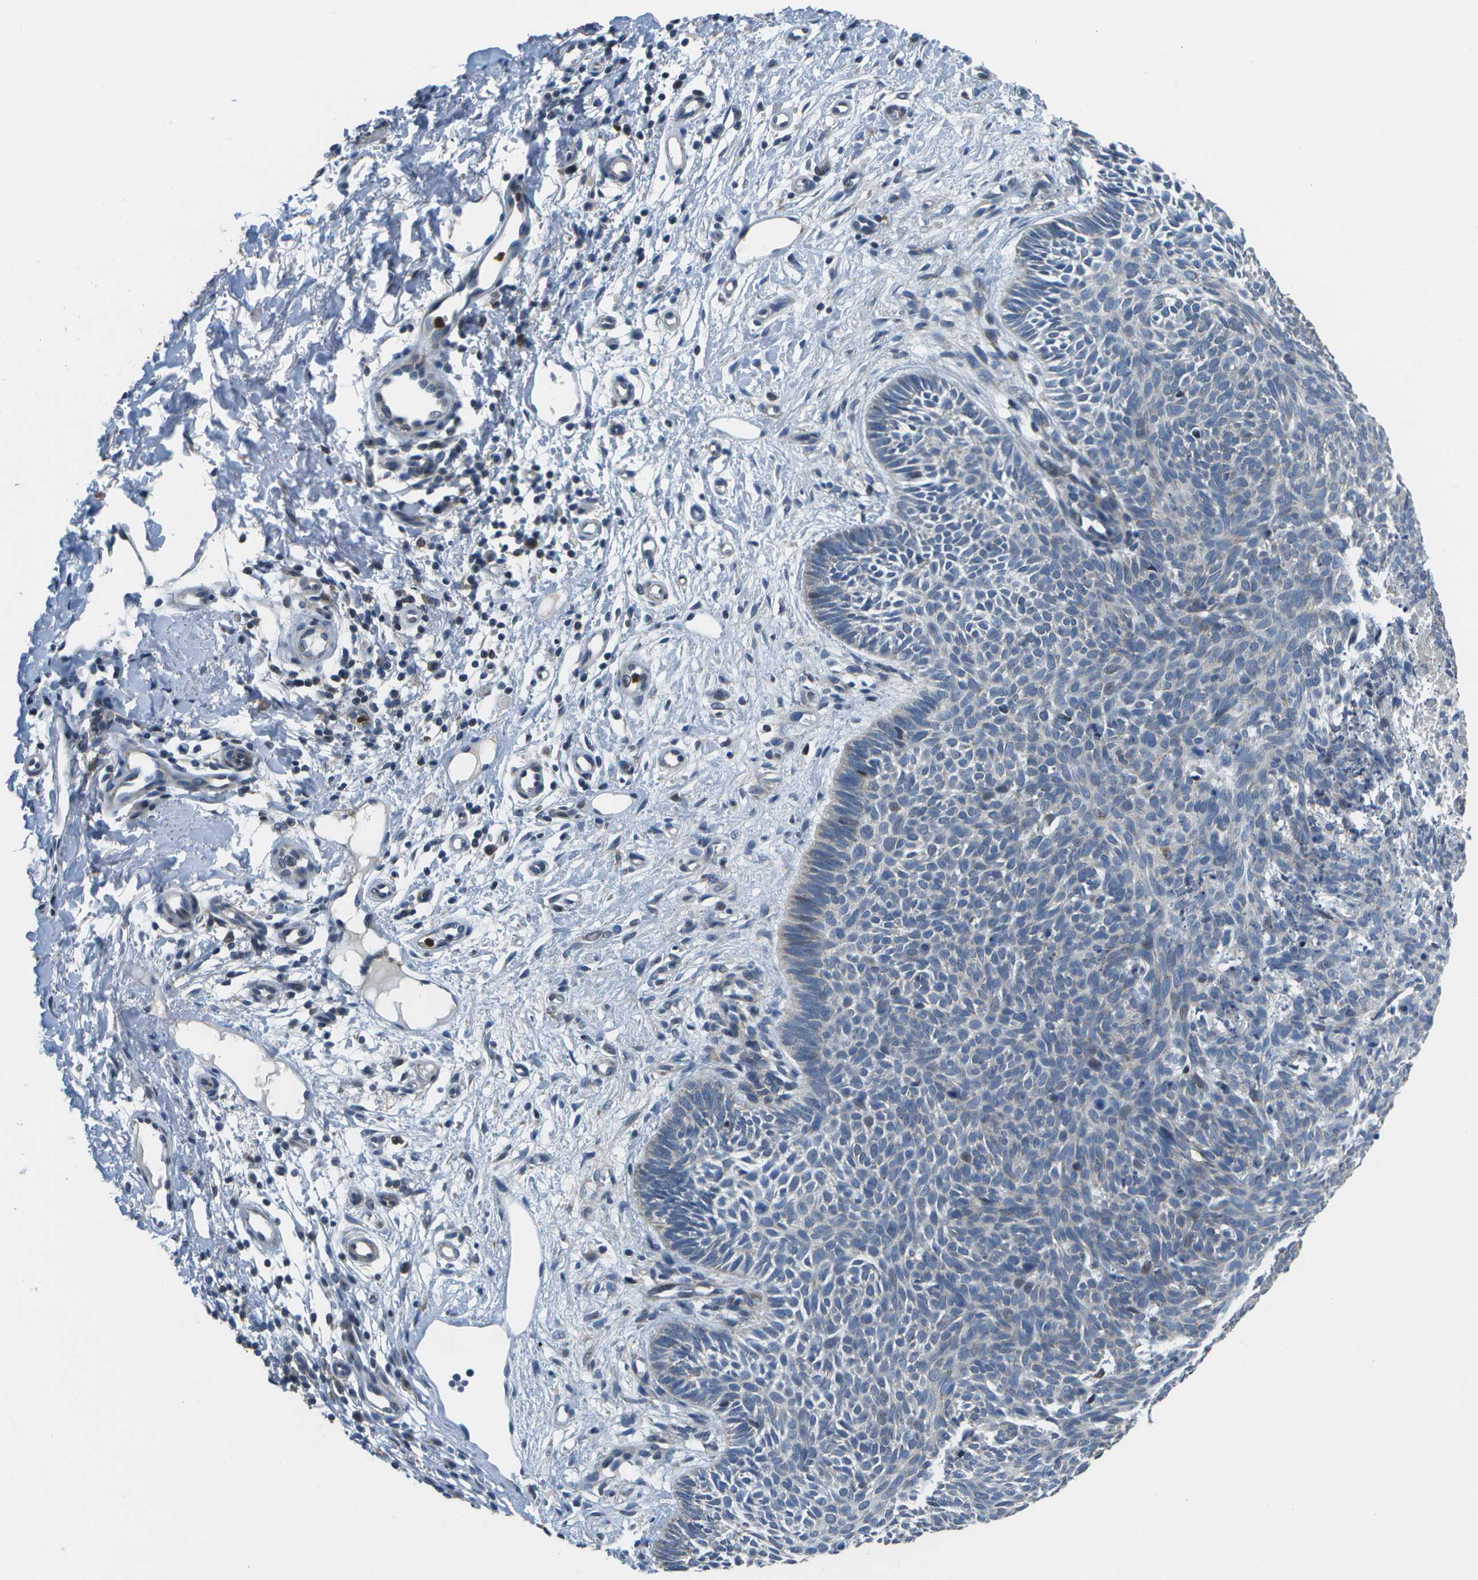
{"staining": {"intensity": "negative", "quantity": "none", "location": "none"}, "tissue": "skin cancer", "cell_type": "Tumor cells", "image_type": "cancer", "snomed": [{"axis": "morphology", "description": "Basal cell carcinoma"}, {"axis": "topography", "description": "Skin"}], "caption": "There is no significant staining in tumor cells of skin basal cell carcinoma.", "gene": "GALNT15", "patient": {"sex": "male", "age": 60}}